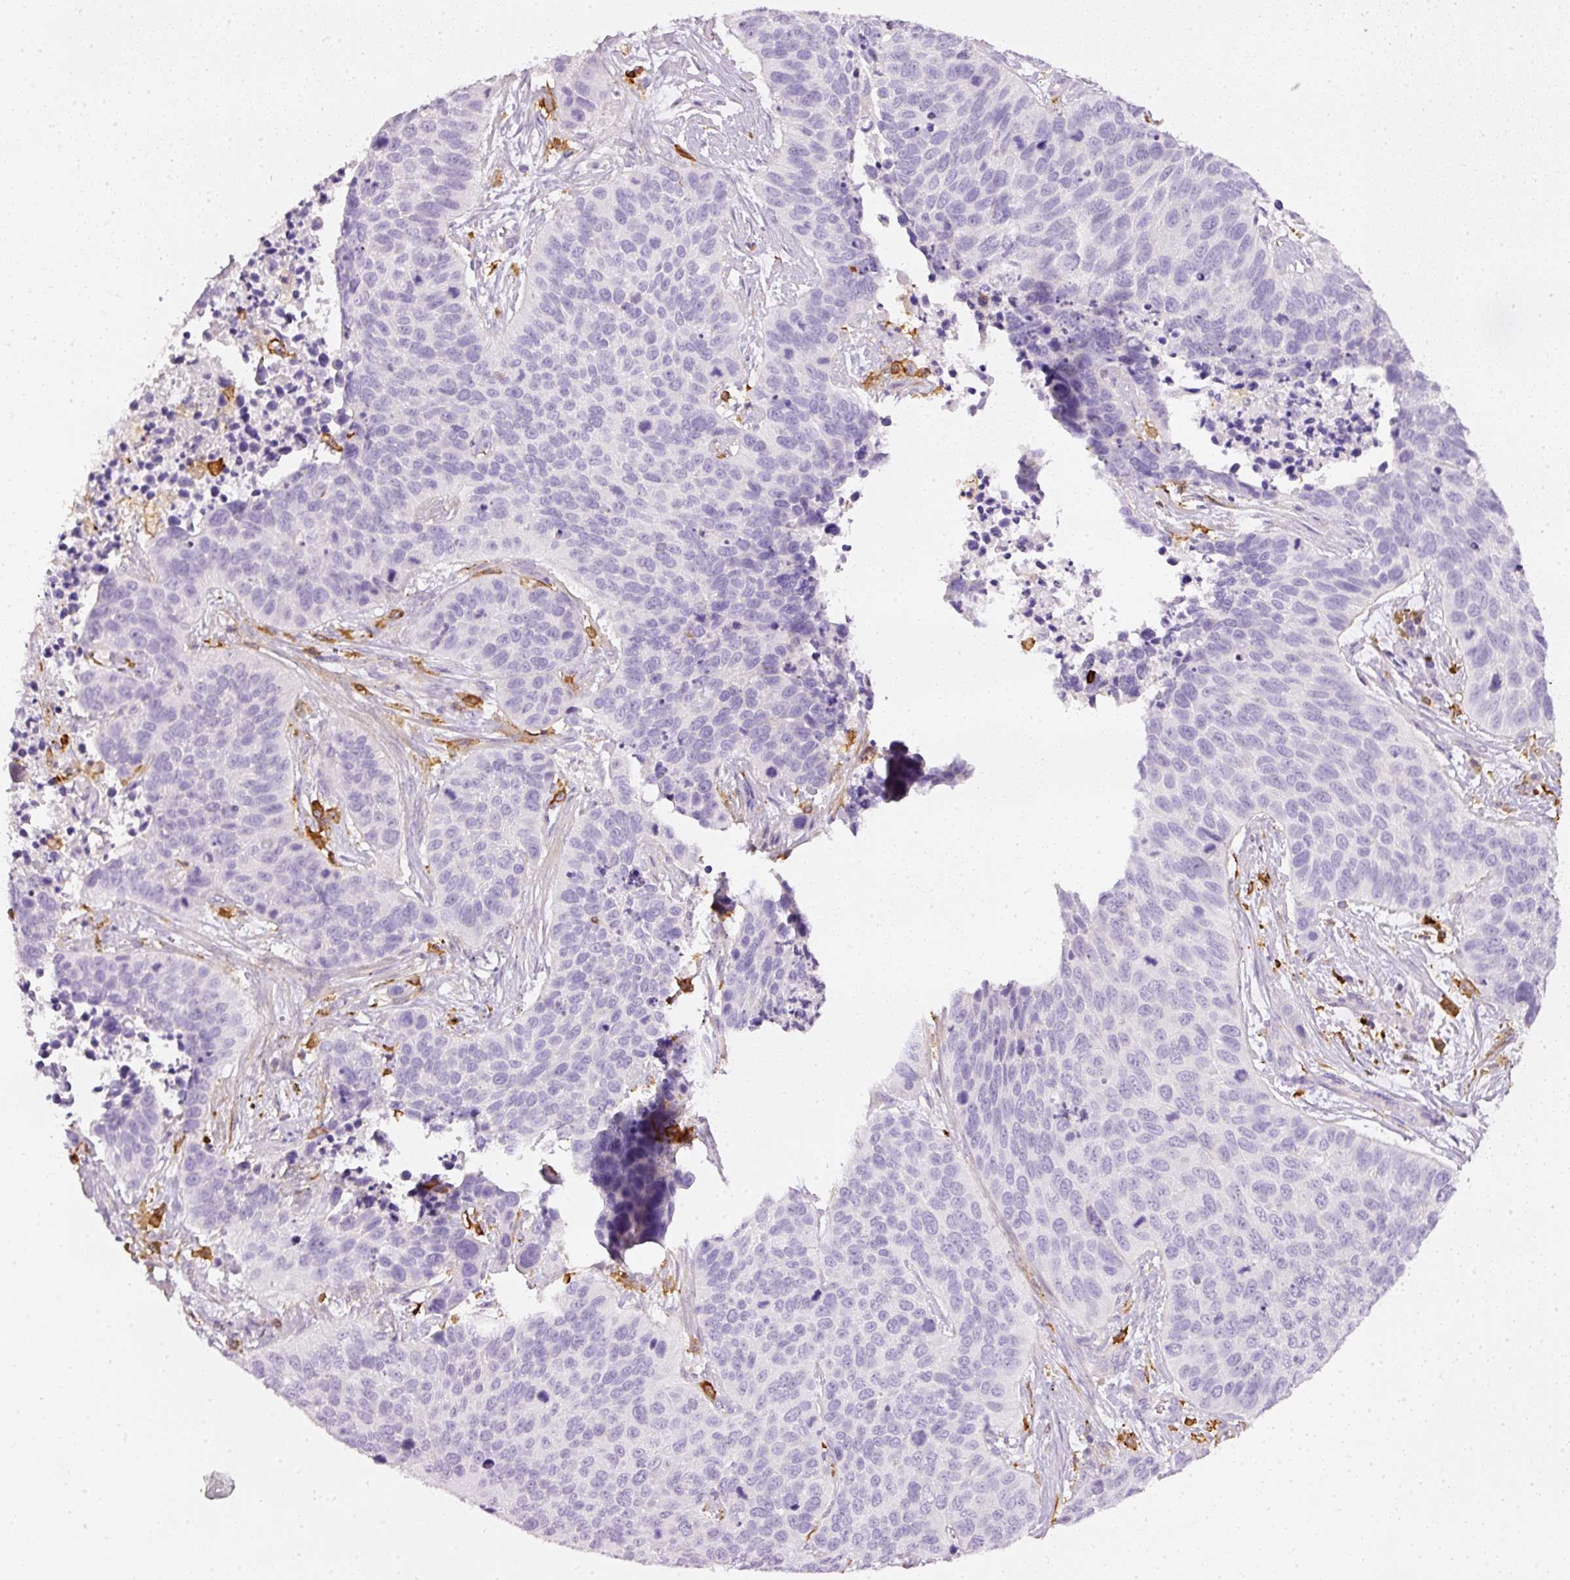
{"staining": {"intensity": "negative", "quantity": "none", "location": "none"}, "tissue": "lung cancer", "cell_type": "Tumor cells", "image_type": "cancer", "snomed": [{"axis": "morphology", "description": "Squamous cell carcinoma, NOS"}, {"axis": "topography", "description": "Lung"}], "caption": "Protein analysis of lung squamous cell carcinoma demonstrates no significant positivity in tumor cells.", "gene": "EVL", "patient": {"sex": "male", "age": 62}}